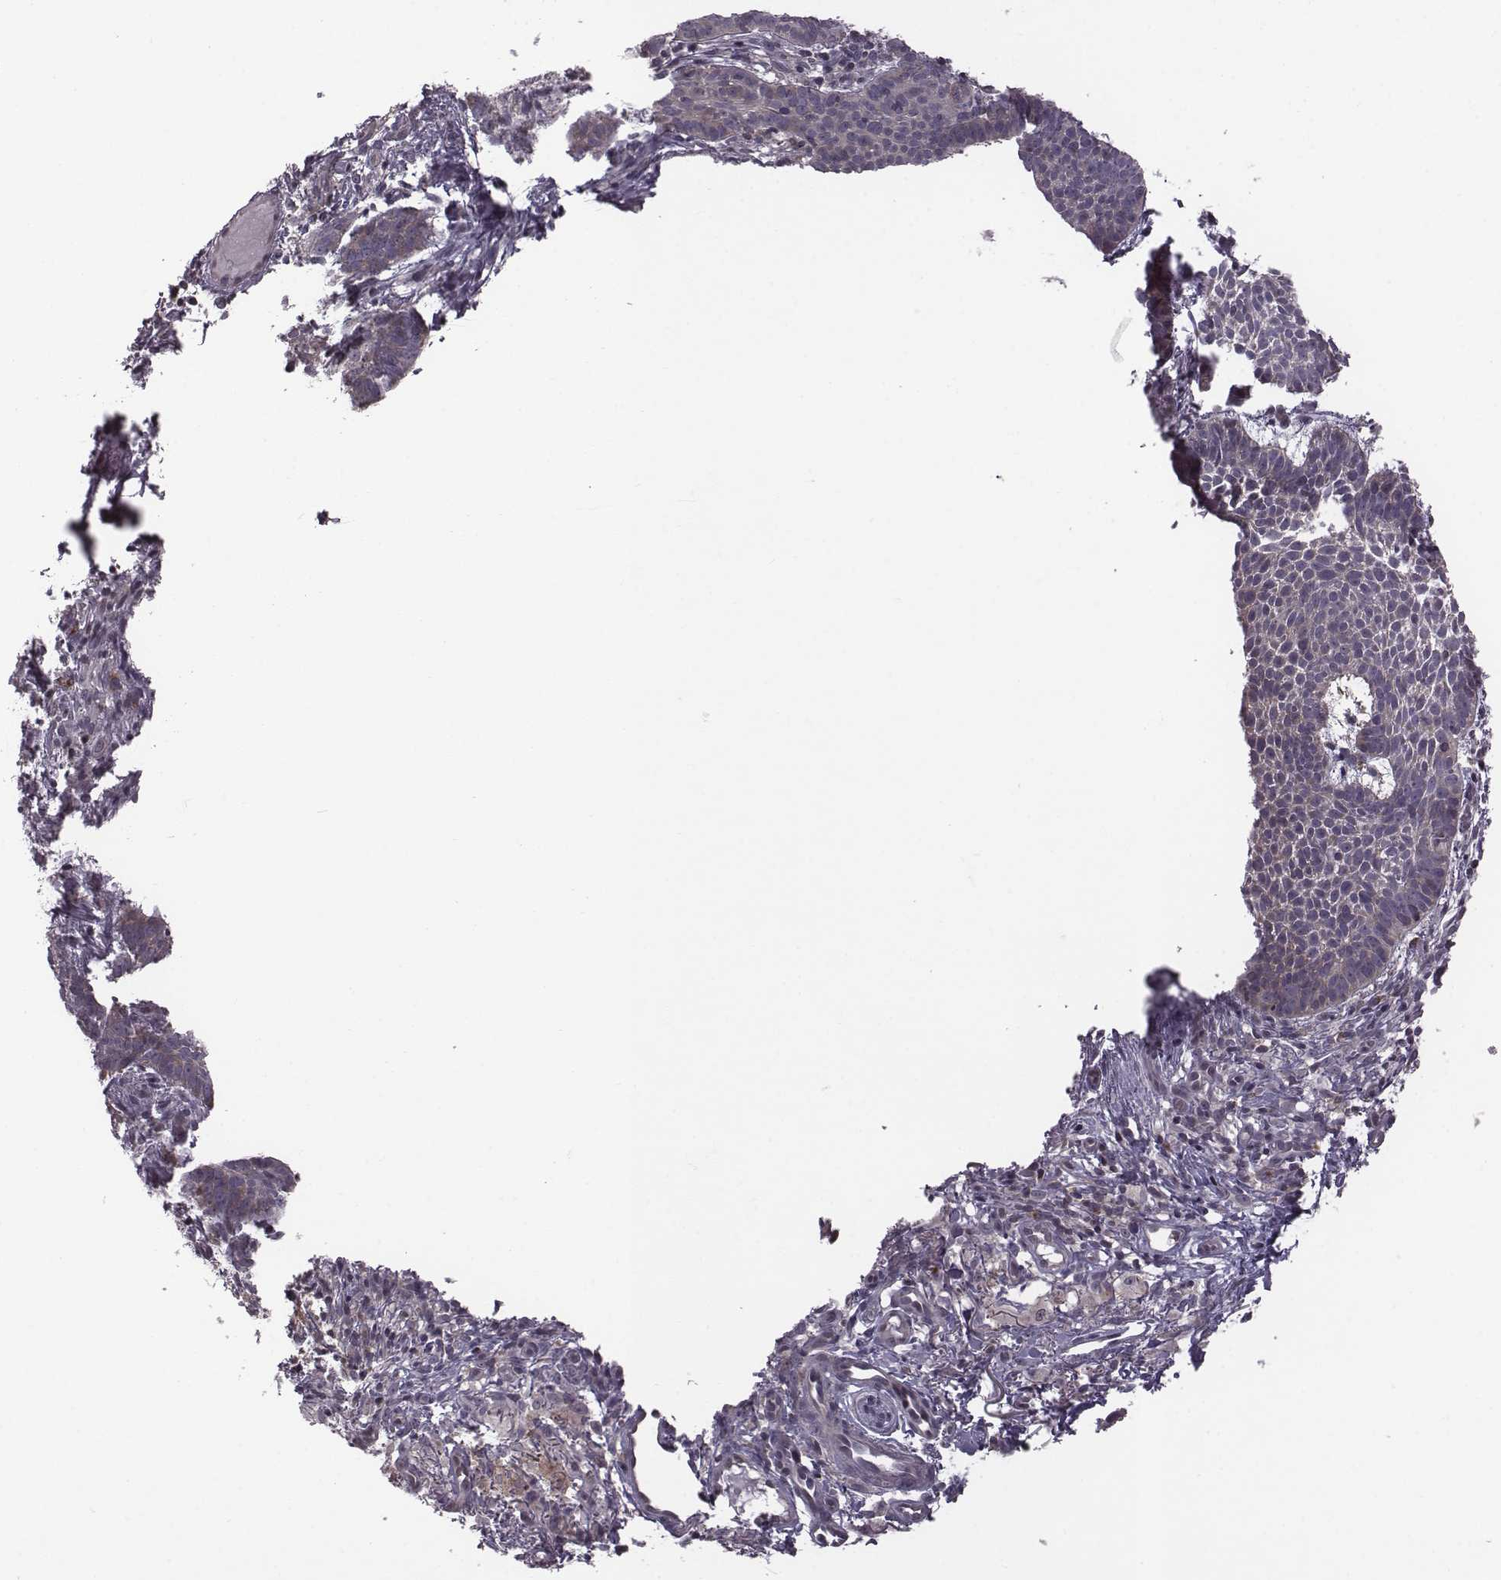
{"staining": {"intensity": "weak", "quantity": "<25%", "location": "cytoplasmic/membranous"}, "tissue": "skin cancer", "cell_type": "Tumor cells", "image_type": "cancer", "snomed": [{"axis": "morphology", "description": "Basal cell carcinoma"}, {"axis": "topography", "description": "Skin"}], "caption": "A micrograph of human basal cell carcinoma (skin) is negative for staining in tumor cells.", "gene": "BICDL1", "patient": {"sex": "male", "age": 72}}